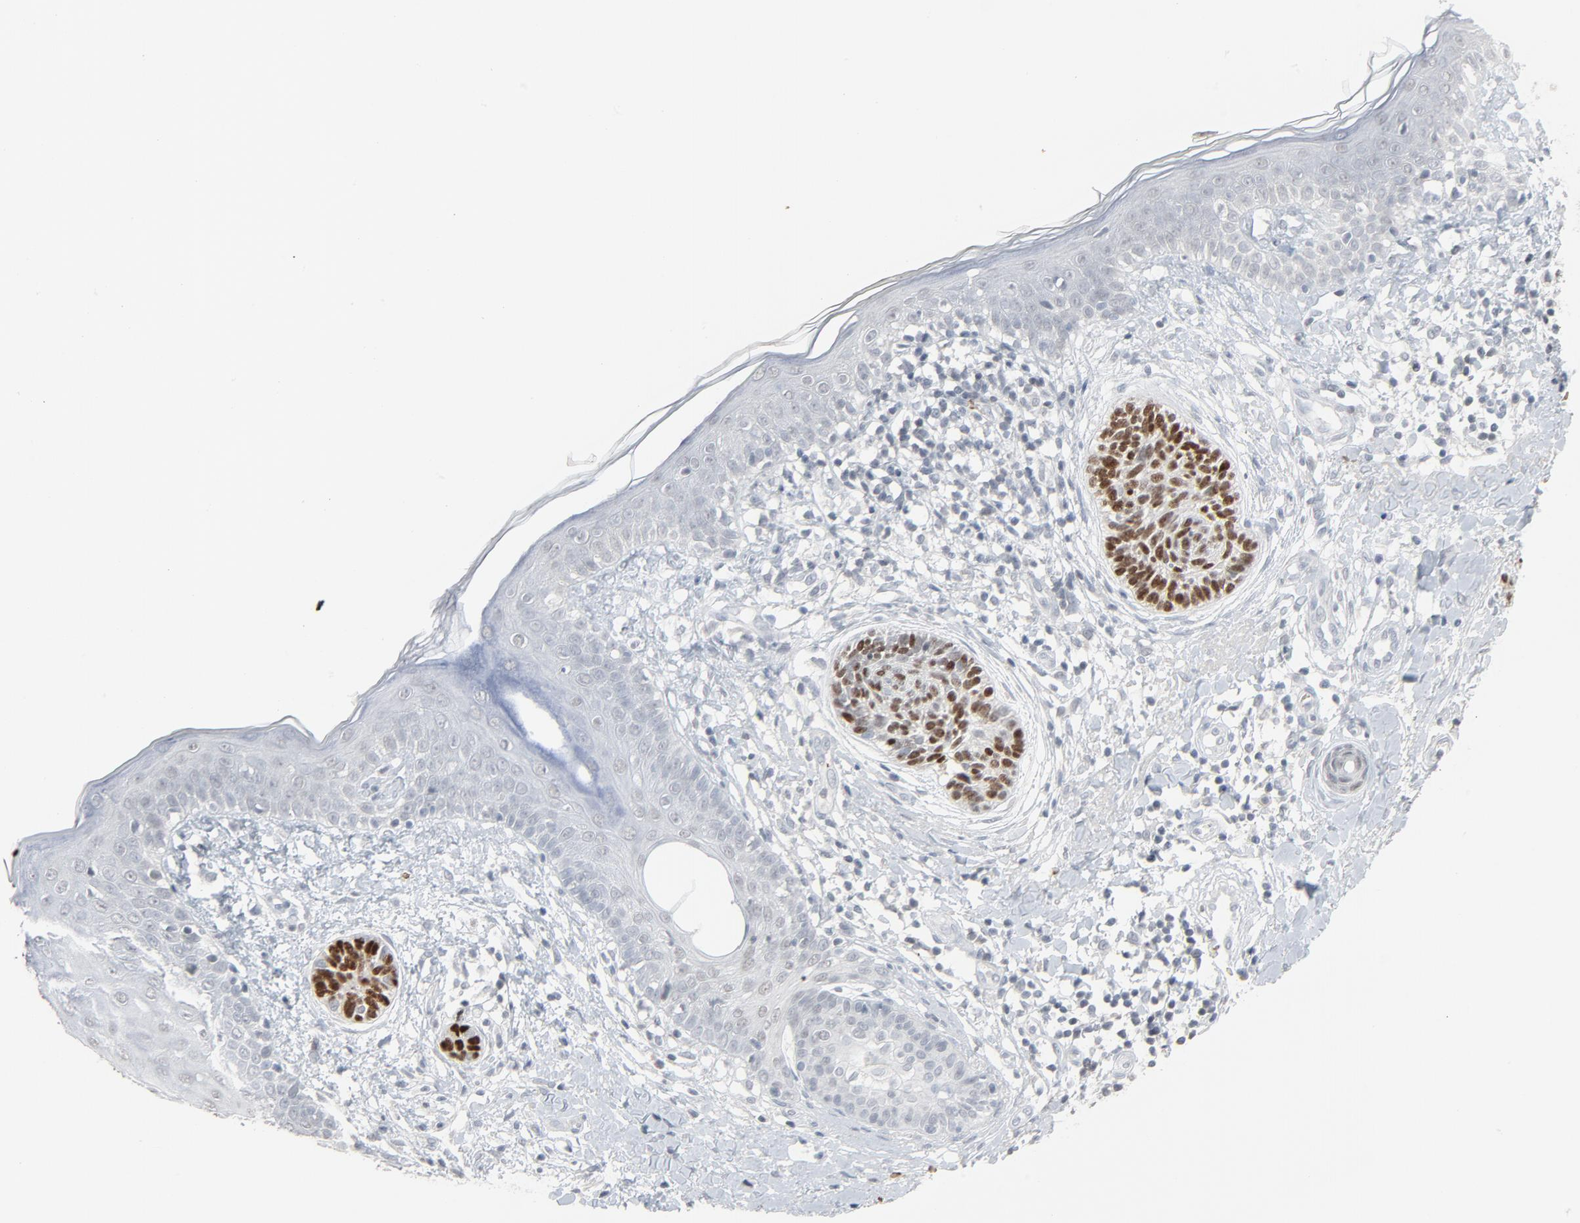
{"staining": {"intensity": "strong", "quantity": ">75%", "location": "nuclear"}, "tissue": "skin cancer", "cell_type": "Tumor cells", "image_type": "cancer", "snomed": [{"axis": "morphology", "description": "Normal tissue, NOS"}, {"axis": "morphology", "description": "Basal cell carcinoma"}, {"axis": "topography", "description": "Skin"}], "caption": "Human basal cell carcinoma (skin) stained with a brown dye shows strong nuclear positive positivity in approximately >75% of tumor cells.", "gene": "SAGE1", "patient": {"sex": "male", "age": 63}}